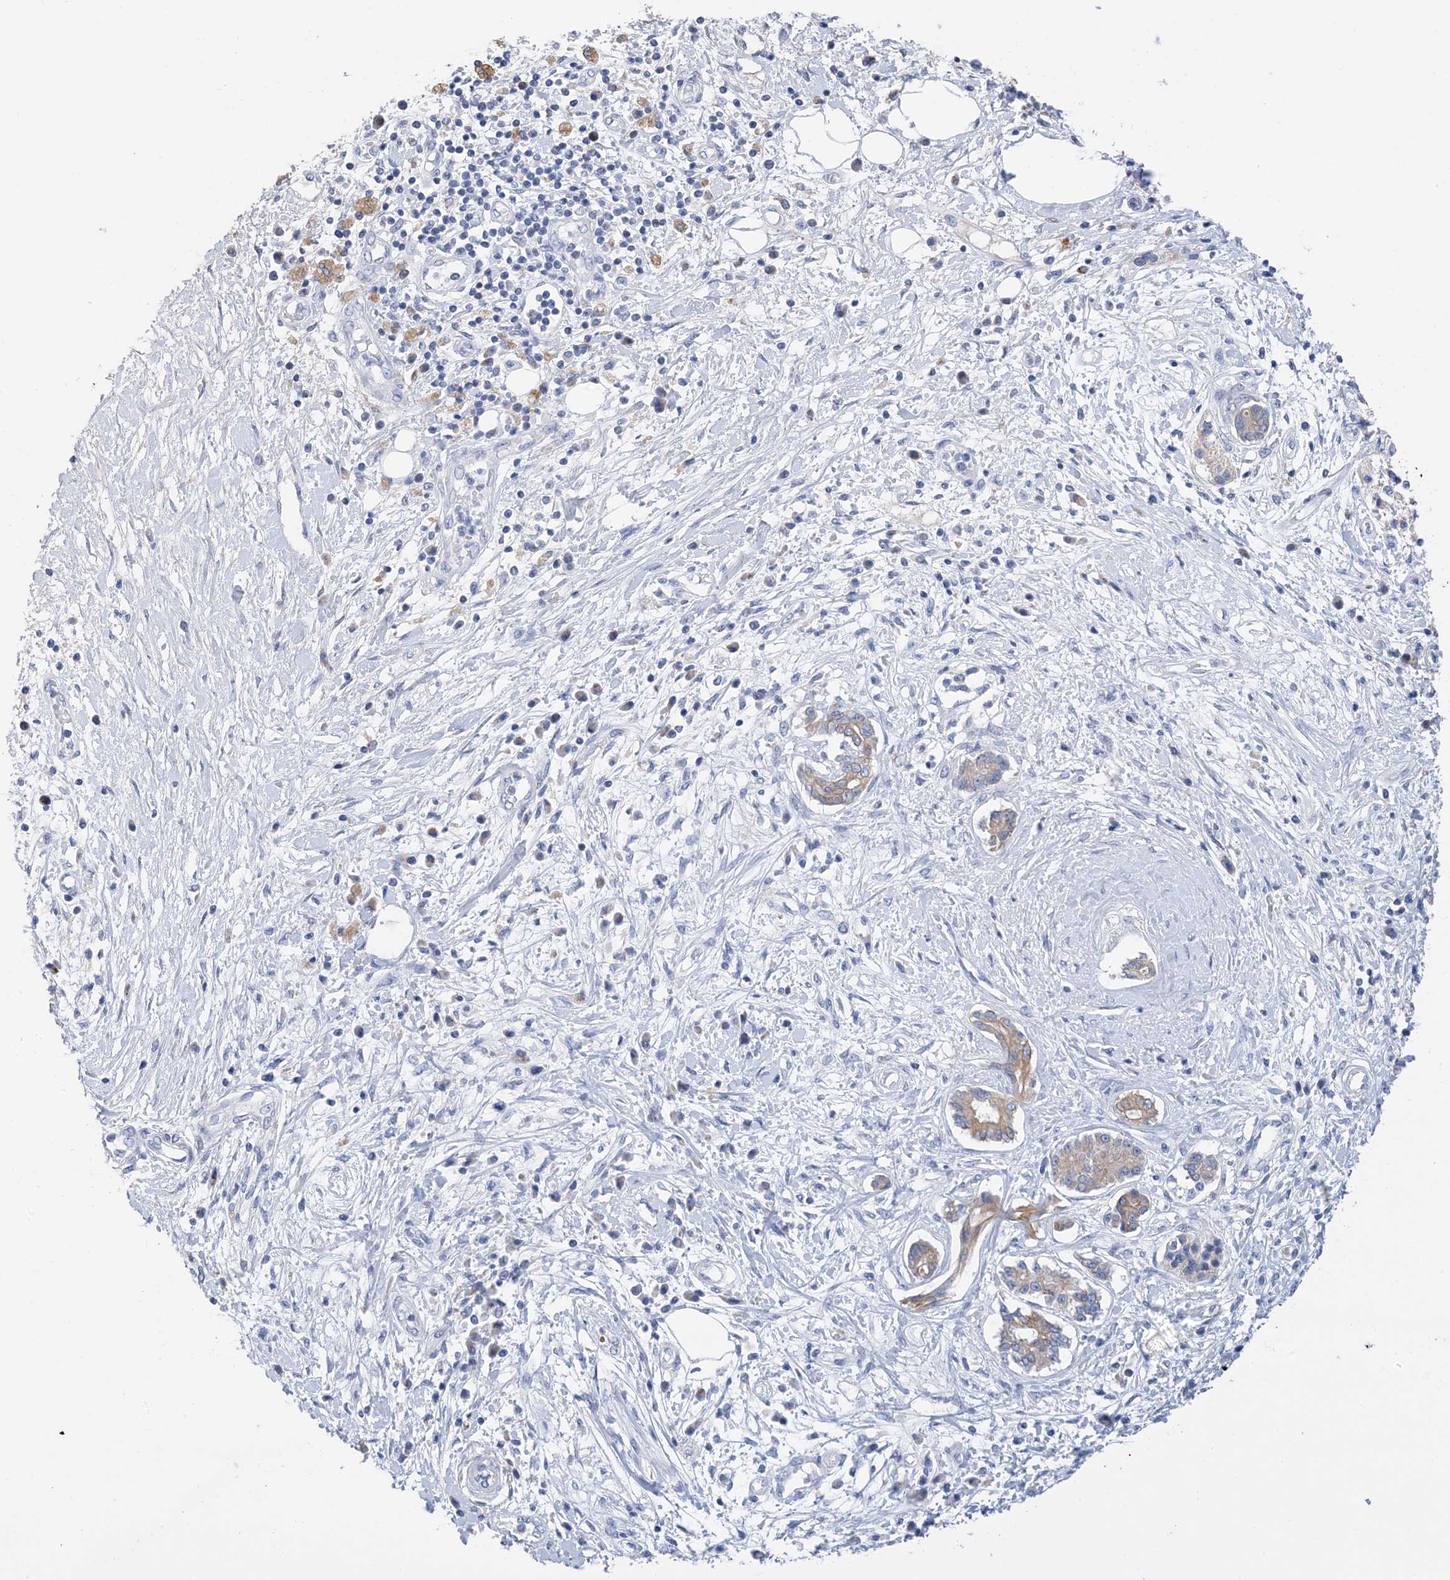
{"staining": {"intensity": "moderate", "quantity": ">75%", "location": "cytoplasmic/membranous"}, "tissue": "pancreatic cancer", "cell_type": "Tumor cells", "image_type": "cancer", "snomed": [{"axis": "morphology", "description": "Adenocarcinoma, NOS"}, {"axis": "topography", "description": "Pancreas"}], "caption": "Human pancreatic cancer (adenocarcinoma) stained for a protein (brown) reveals moderate cytoplasmic/membranous positive staining in about >75% of tumor cells.", "gene": "PLK4", "patient": {"sex": "female", "age": 56}}